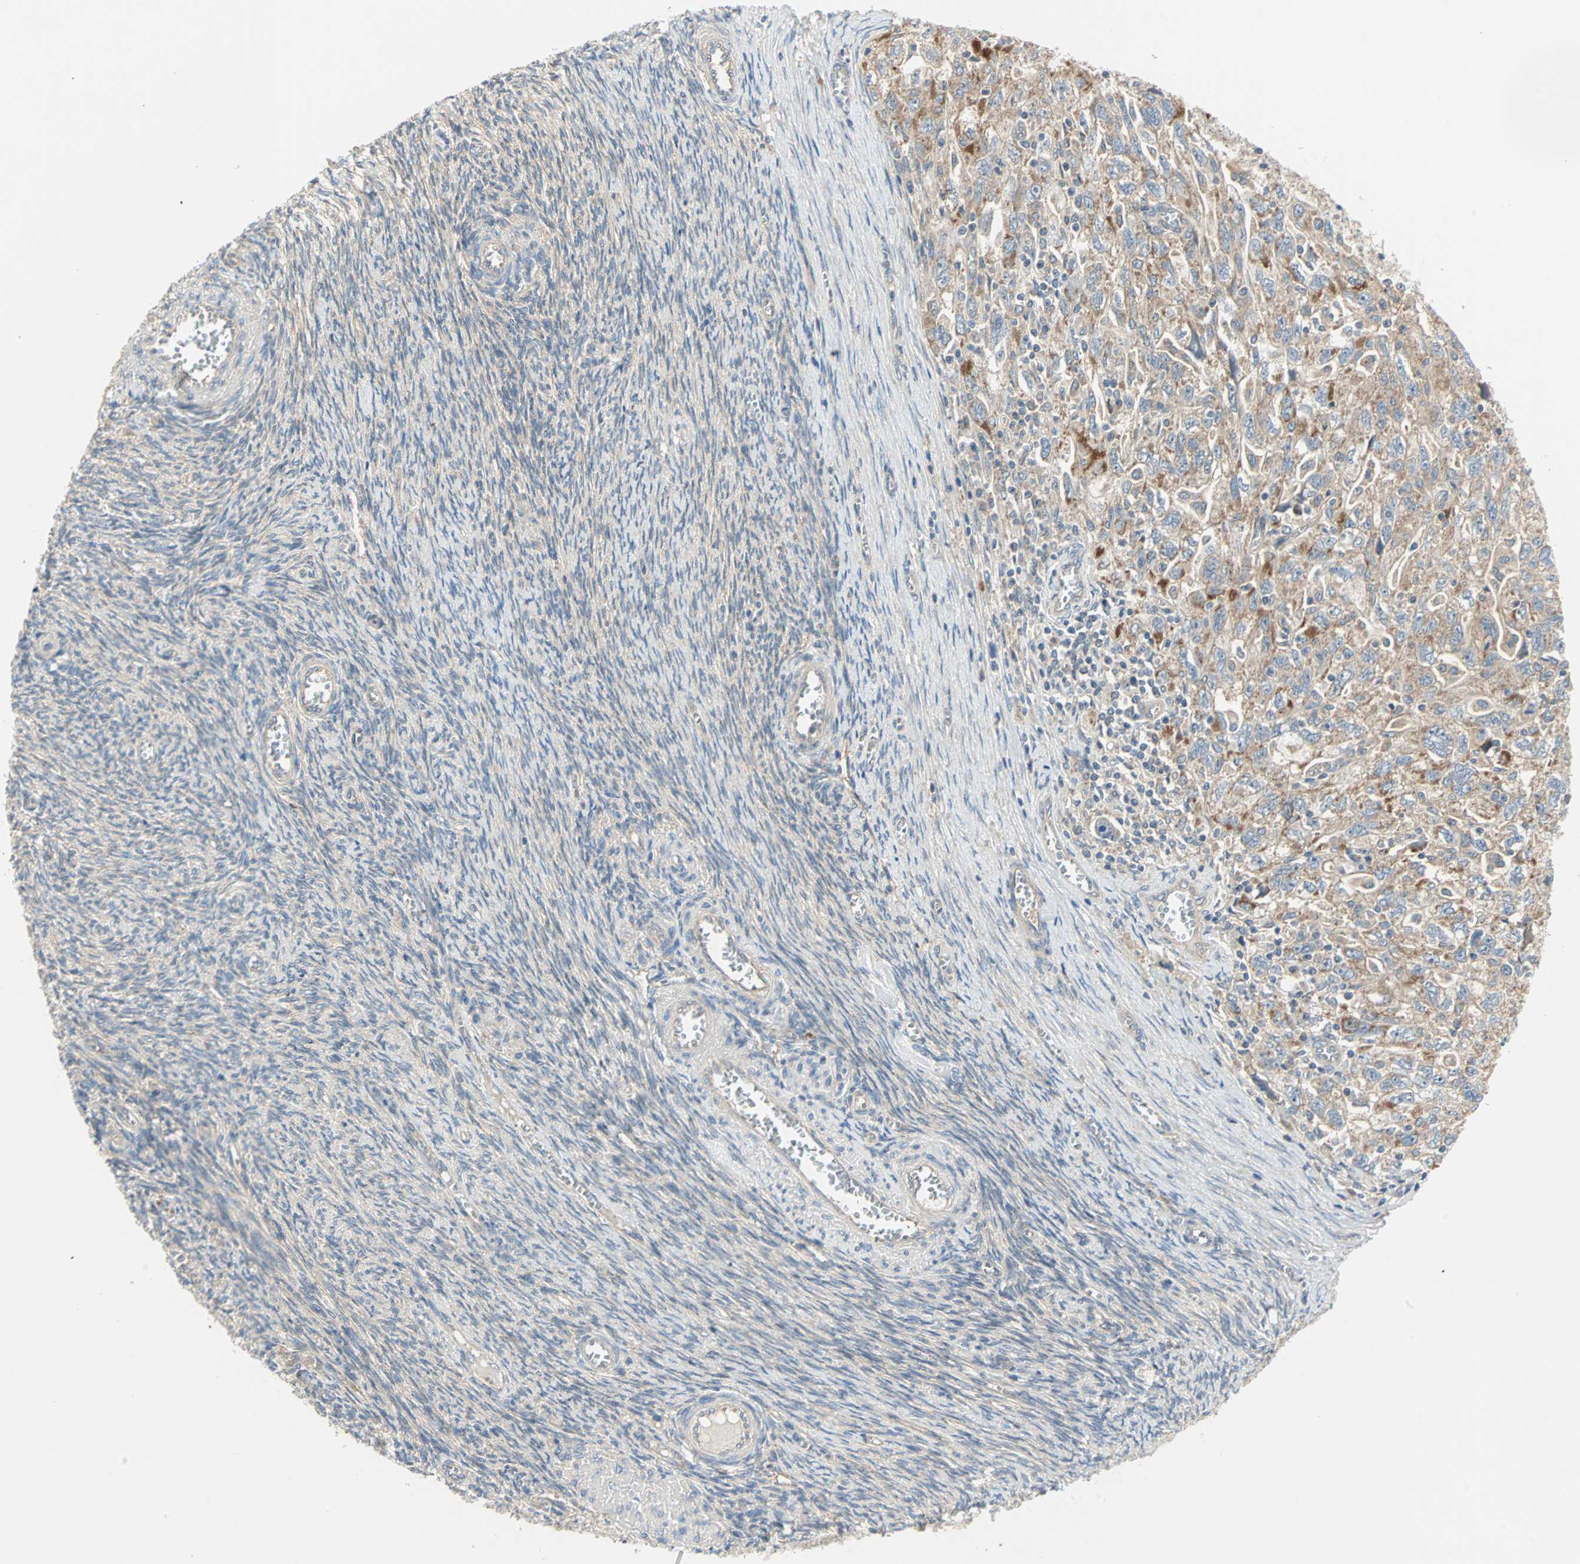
{"staining": {"intensity": "weak", "quantity": "25%-75%", "location": "cytoplasmic/membranous"}, "tissue": "ovarian cancer", "cell_type": "Tumor cells", "image_type": "cancer", "snomed": [{"axis": "morphology", "description": "Carcinoma, NOS"}, {"axis": "morphology", "description": "Cystadenocarcinoma, serous, NOS"}, {"axis": "topography", "description": "Ovary"}], "caption": "The immunohistochemical stain highlights weak cytoplasmic/membranous staining in tumor cells of ovarian cancer tissue.", "gene": "PDE8A", "patient": {"sex": "female", "age": 69}}